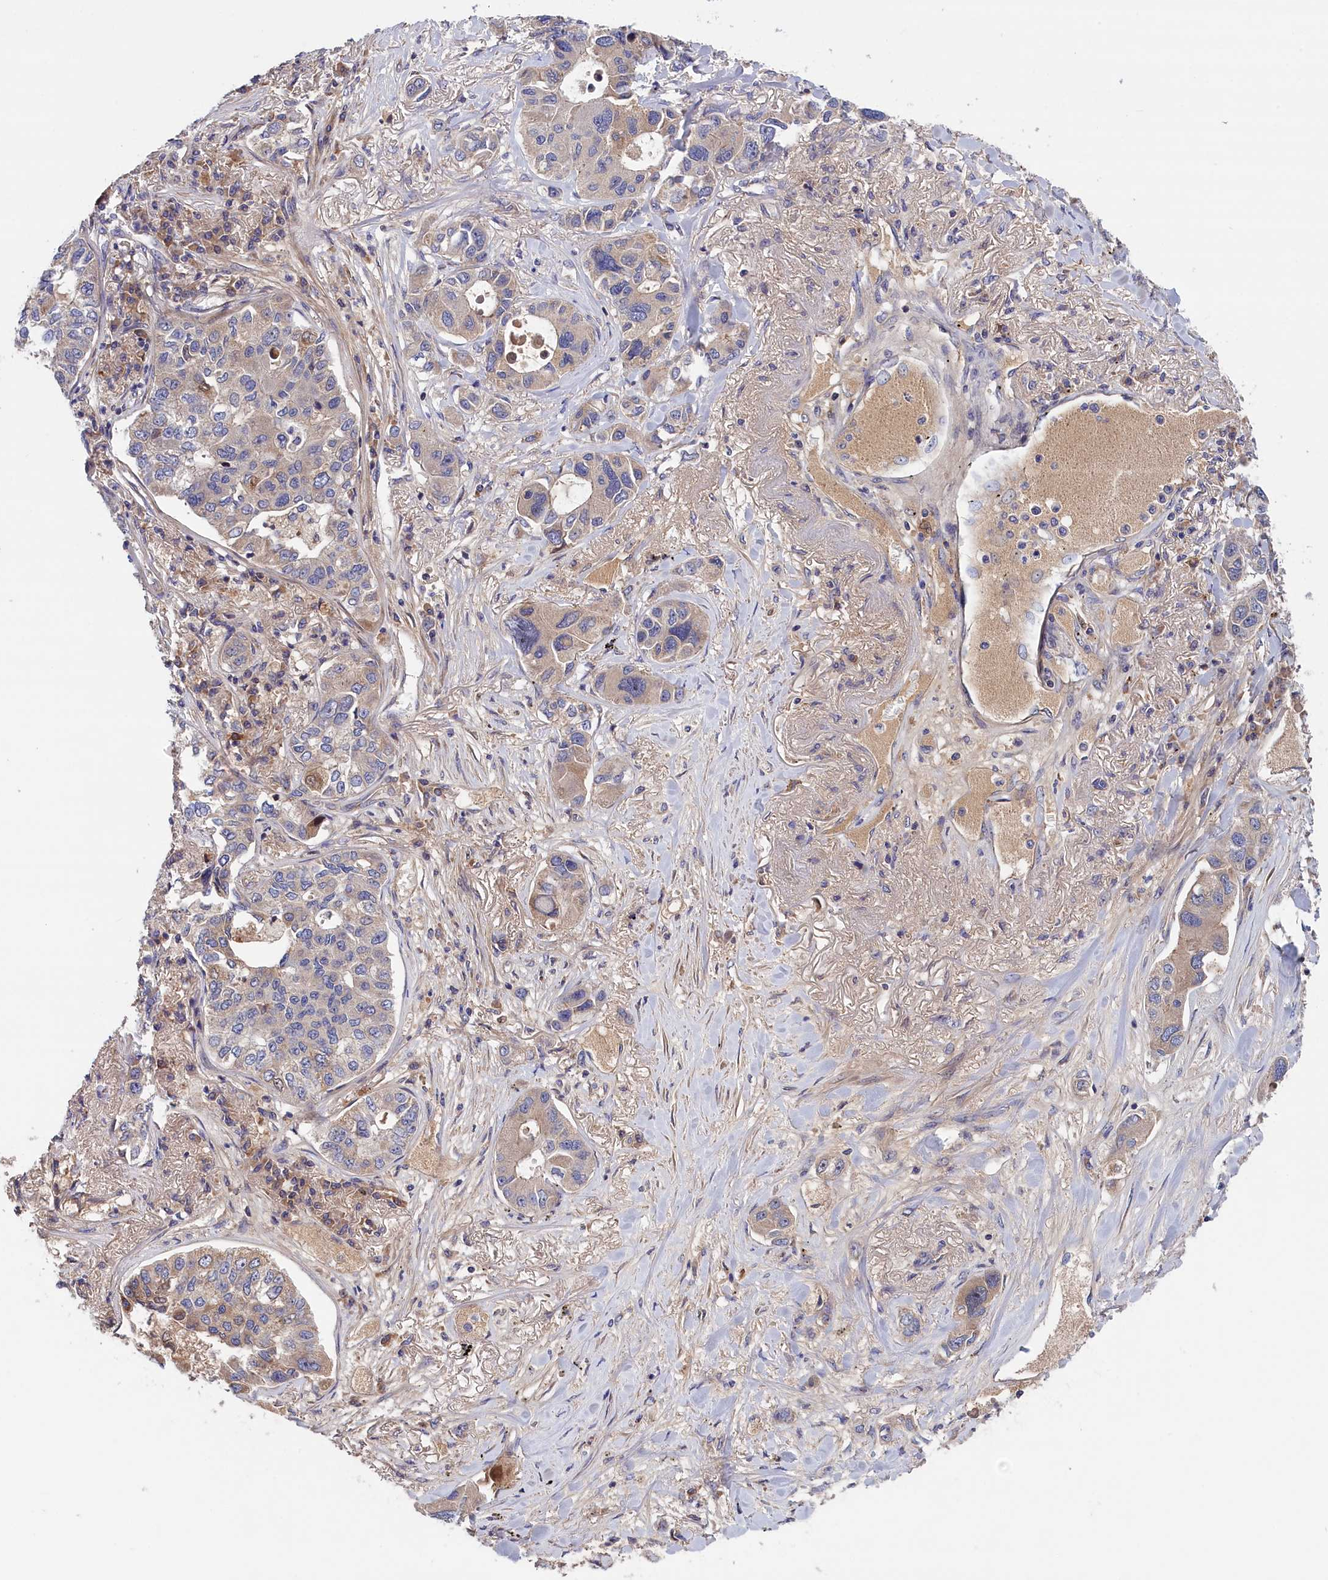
{"staining": {"intensity": "weak", "quantity": "25%-75%", "location": "cytoplasmic/membranous"}, "tissue": "lung cancer", "cell_type": "Tumor cells", "image_type": "cancer", "snomed": [{"axis": "morphology", "description": "Adenocarcinoma, NOS"}, {"axis": "topography", "description": "Lung"}], "caption": "The micrograph demonstrates staining of adenocarcinoma (lung), revealing weak cytoplasmic/membranous protein expression (brown color) within tumor cells.", "gene": "CRACD", "patient": {"sex": "male", "age": 49}}